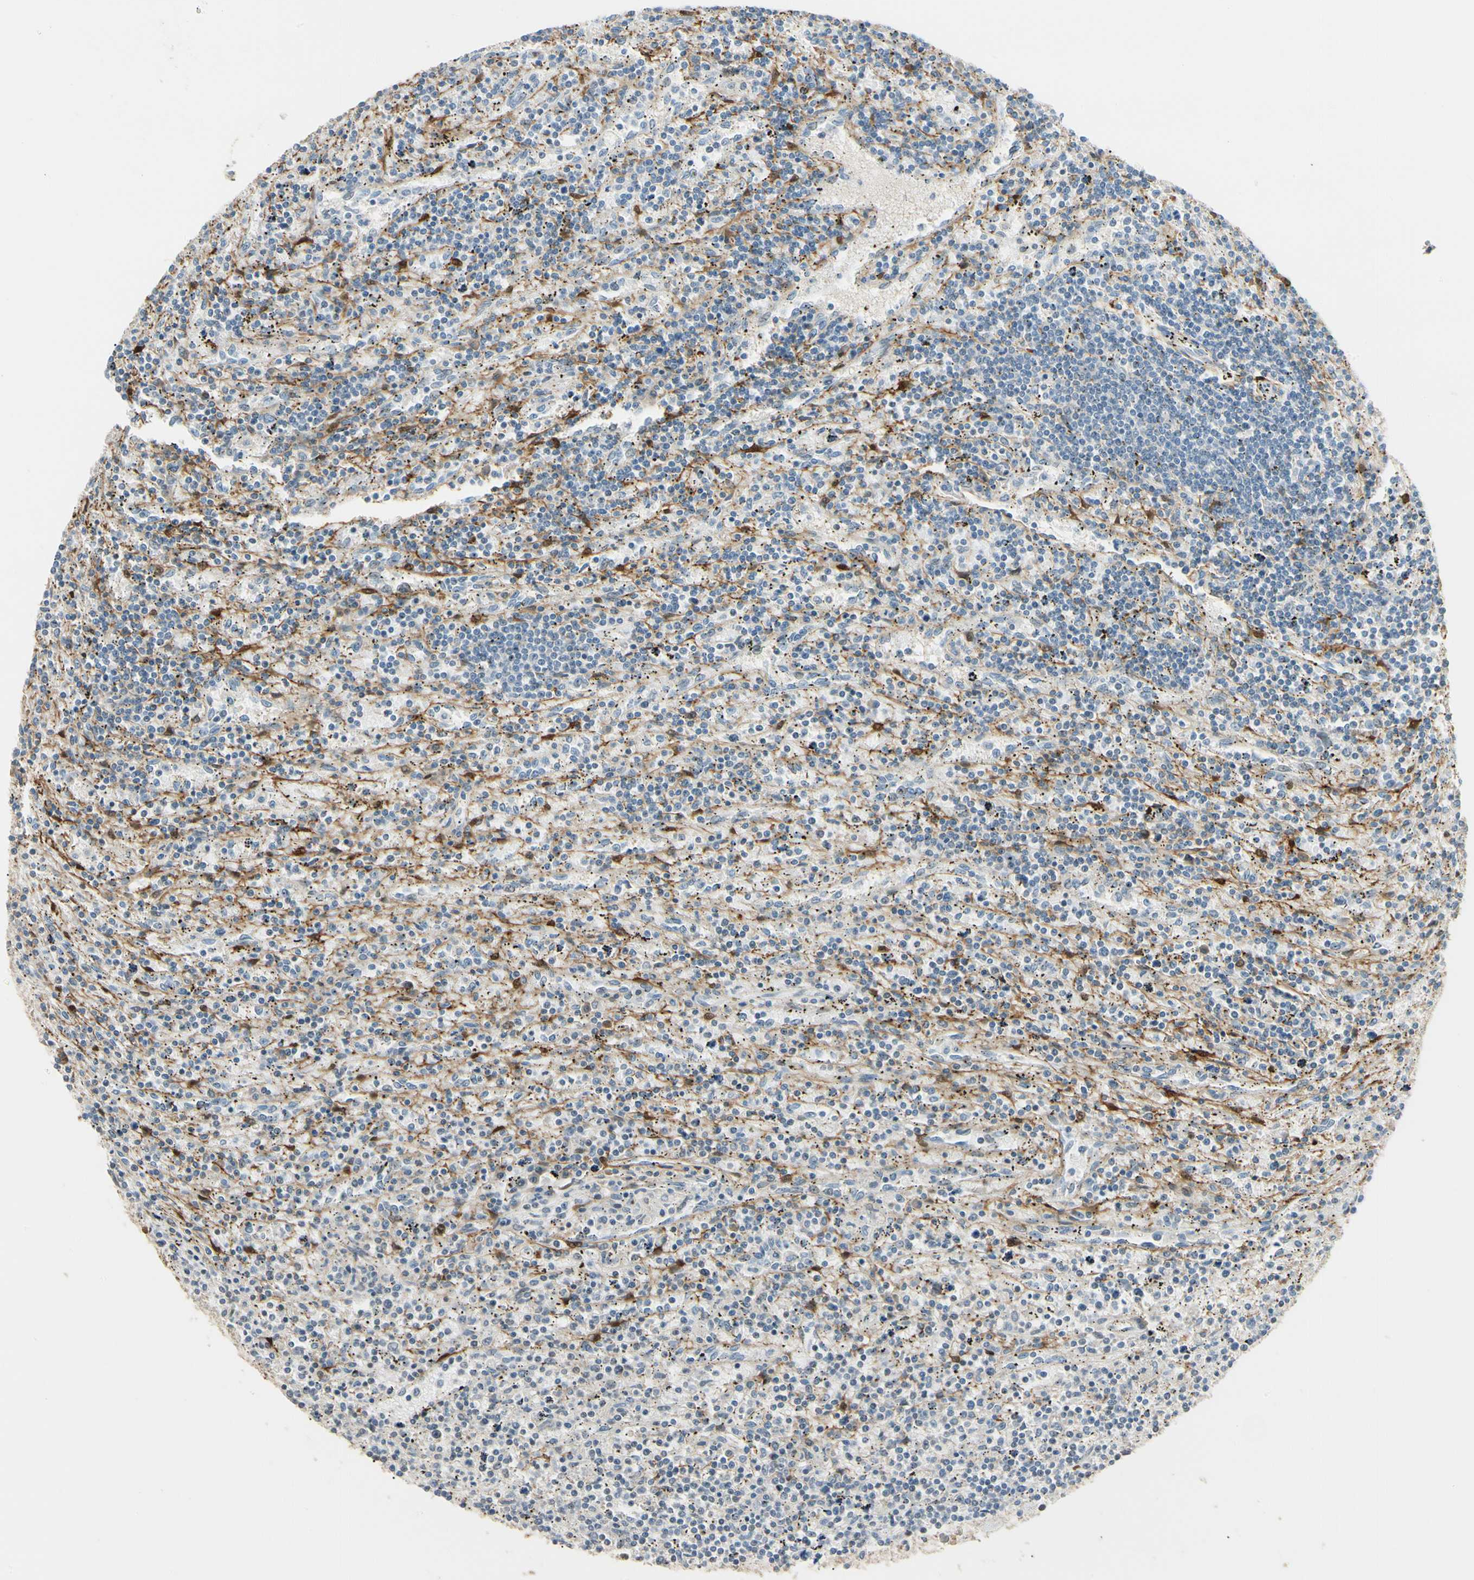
{"staining": {"intensity": "negative", "quantity": "none", "location": "none"}, "tissue": "lymphoma", "cell_type": "Tumor cells", "image_type": "cancer", "snomed": [{"axis": "morphology", "description": "Malignant lymphoma, non-Hodgkin's type, Low grade"}, {"axis": "topography", "description": "Spleen"}], "caption": "This is a image of immunohistochemistry (IHC) staining of lymphoma, which shows no expression in tumor cells.", "gene": "GNE", "patient": {"sex": "male", "age": 76}}